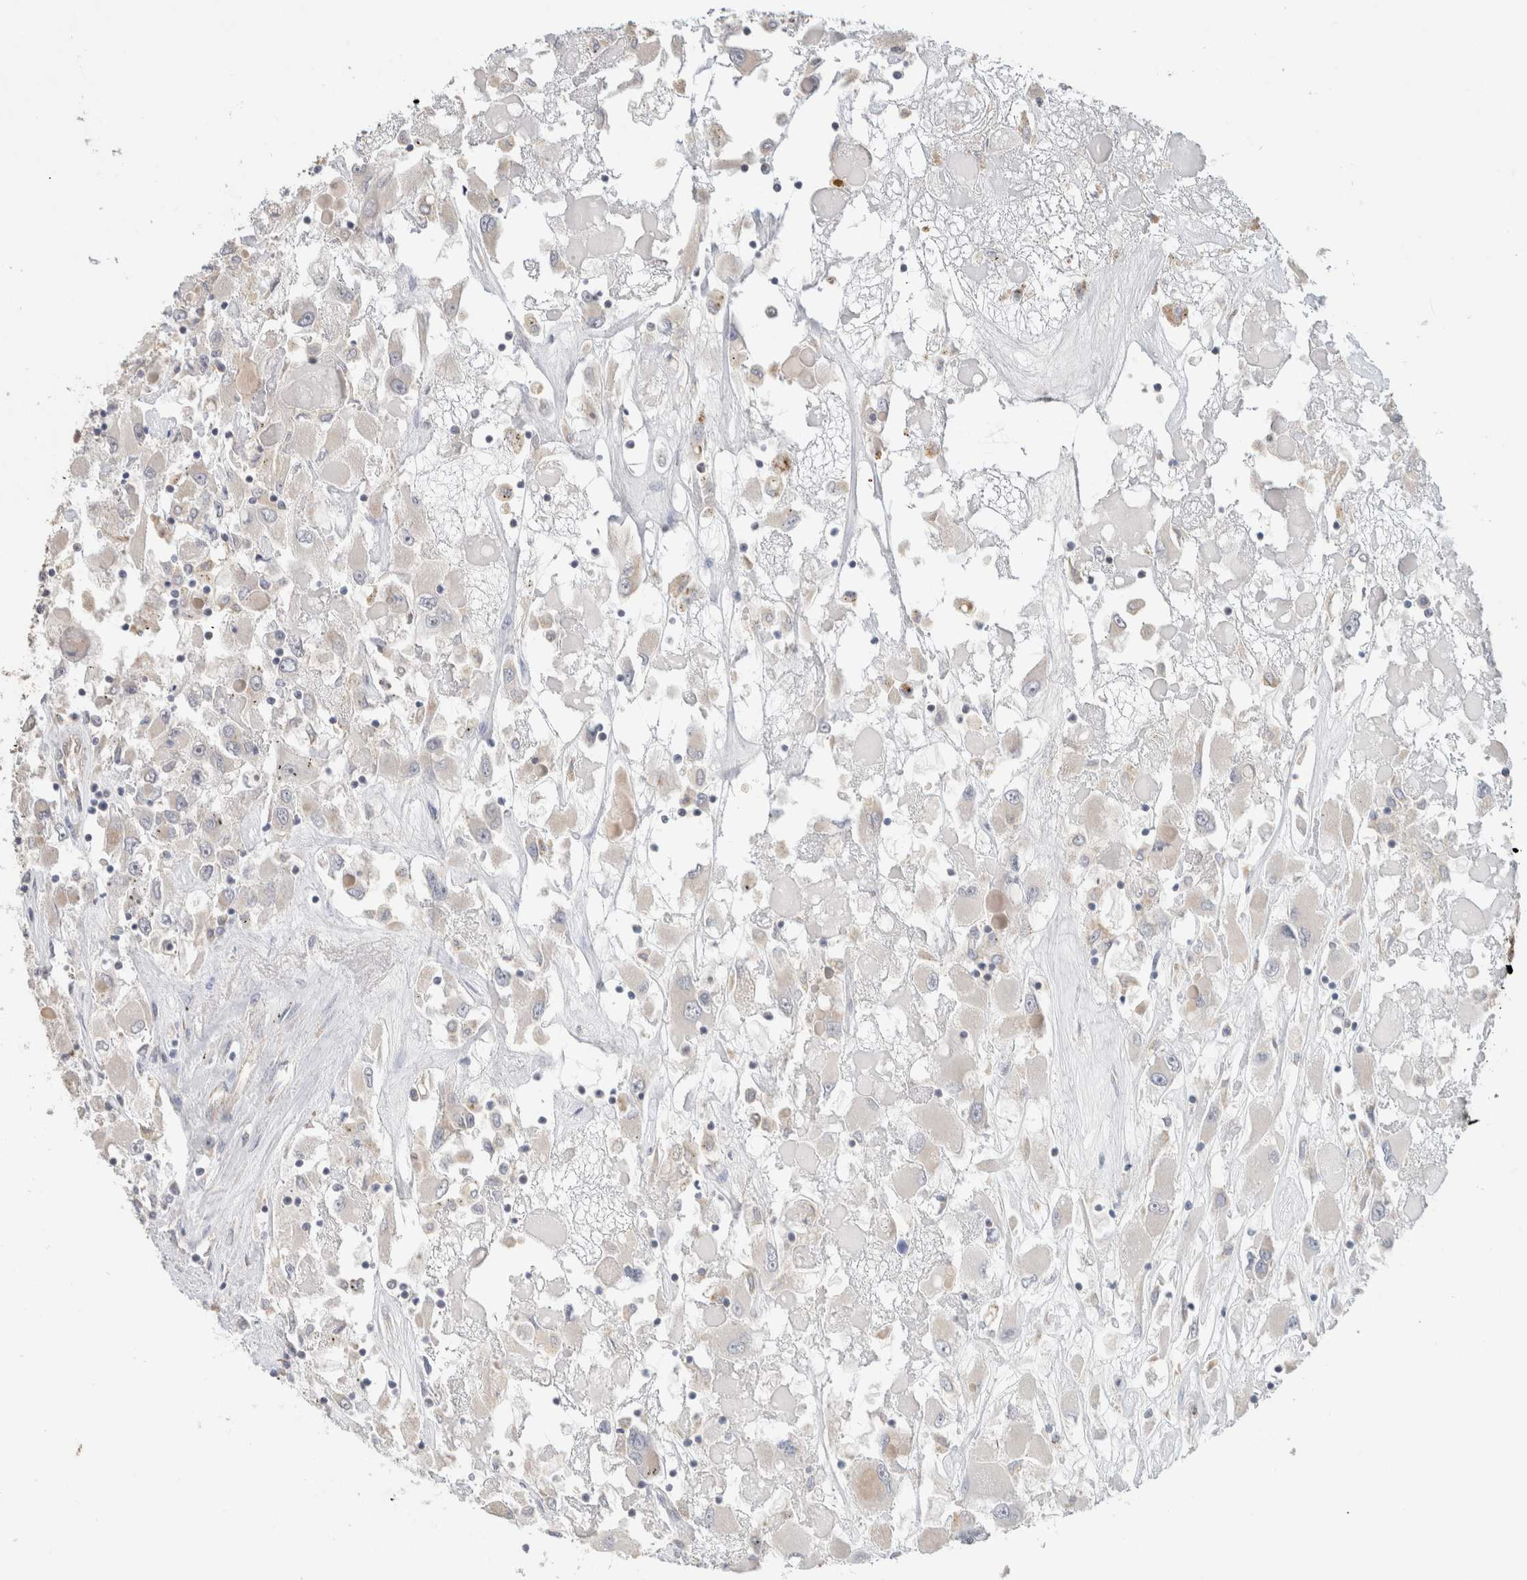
{"staining": {"intensity": "negative", "quantity": "none", "location": "none"}, "tissue": "renal cancer", "cell_type": "Tumor cells", "image_type": "cancer", "snomed": [{"axis": "morphology", "description": "Adenocarcinoma, NOS"}, {"axis": "topography", "description": "Kidney"}], "caption": "DAB (3,3'-diaminobenzidine) immunohistochemical staining of adenocarcinoma (renal) shows no significant staining in tumor cells.", "gene": "CA13", "patient": {"sex": "female", "age": 52}}